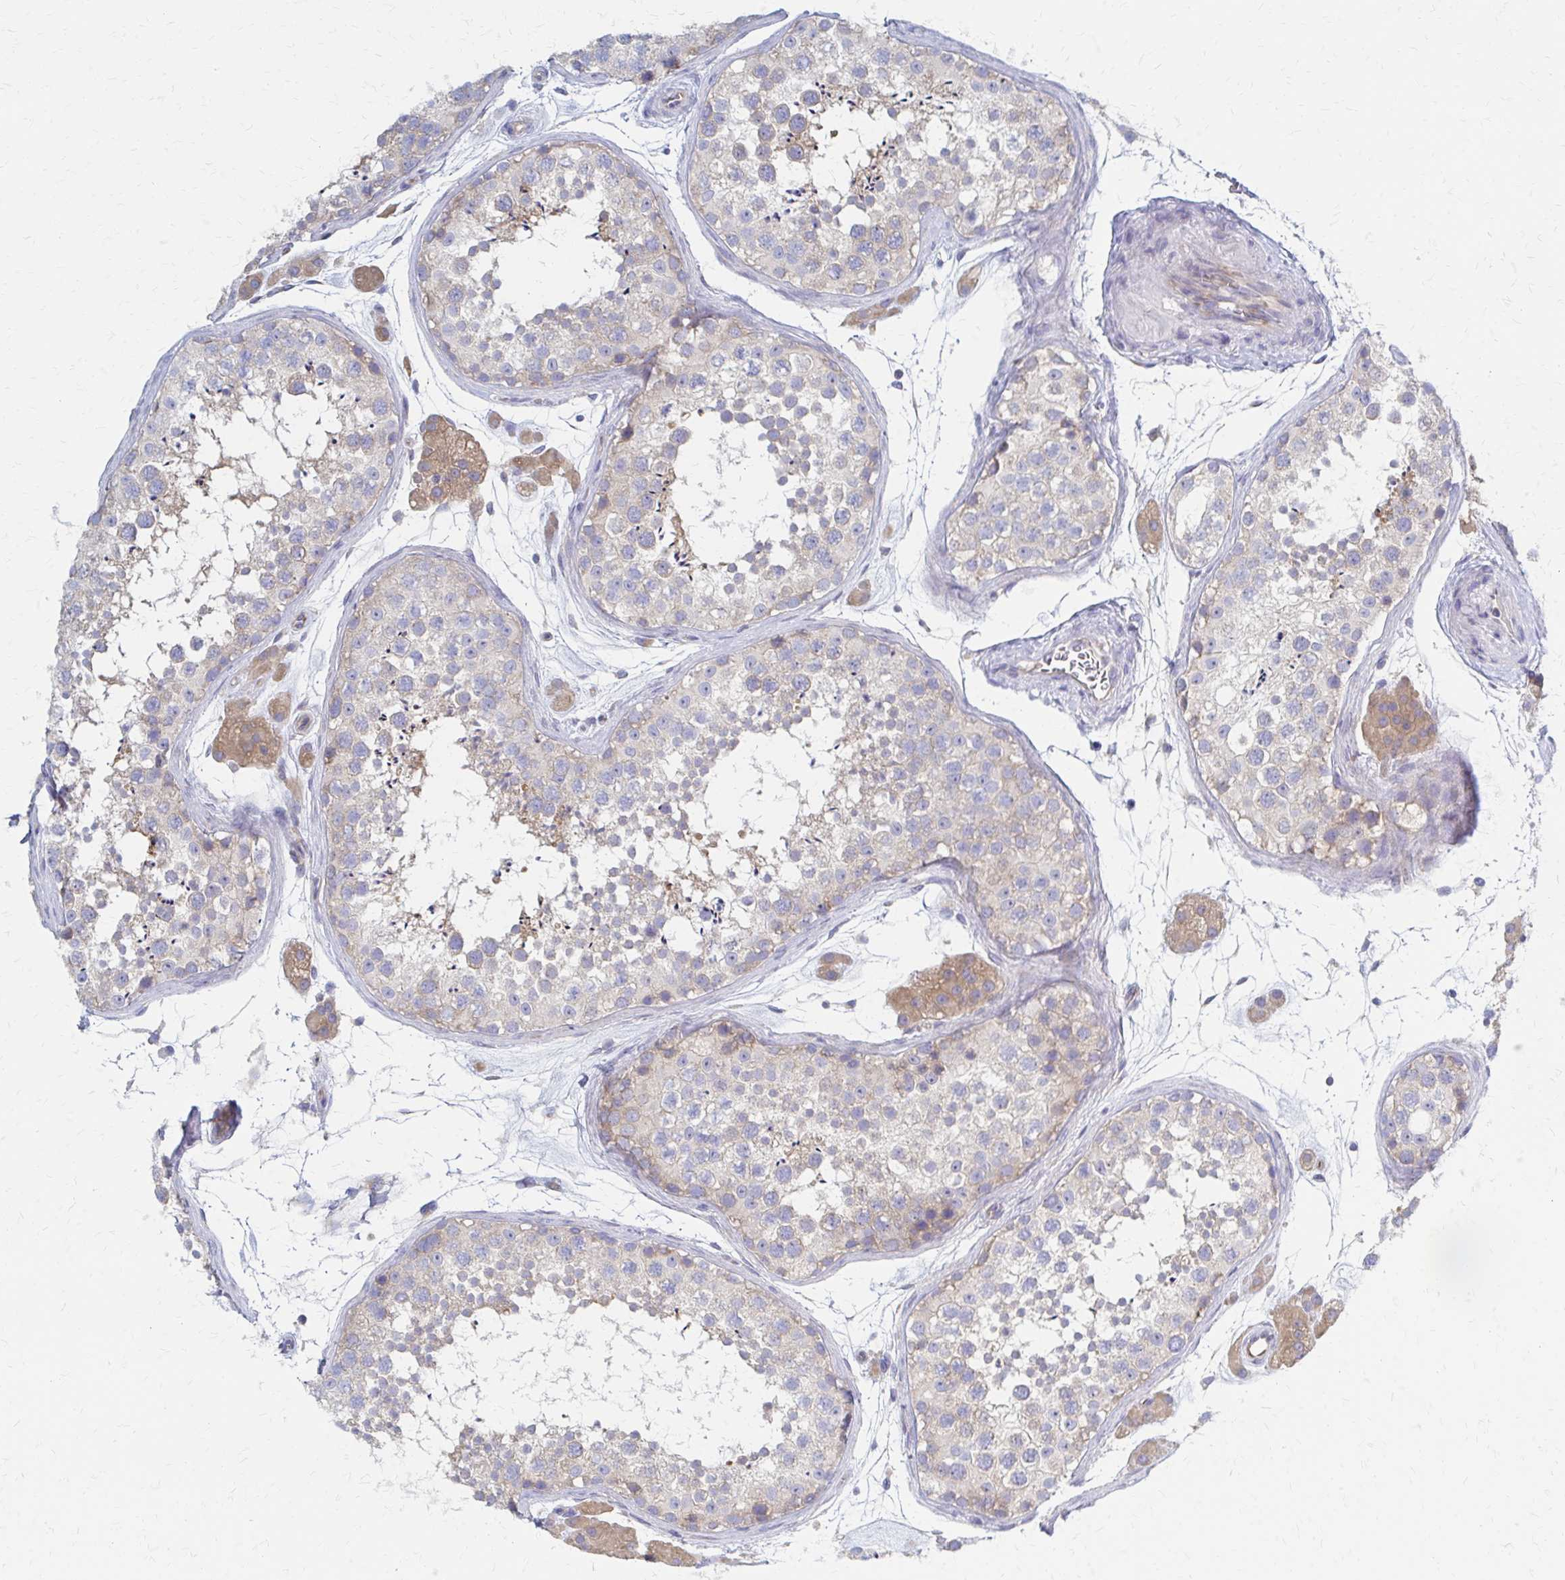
{"staining": {"intensity": "weak", "quantity": "25%-75%", "location": "cytoplasmic/membranous"}, "tissue": "testis", "cell_type": "Cells in seminiferous ducts", "image_type": "normal", "snomed": [{"axis": "morphology", "description": "Normal tissue, NOS"}, {"axis": "topography", "description": "Testis"}], "caption": "This micrograph displays immunohistochemistry staining of unremarkable human testis, with low weak cytoplasmic/membranous staining in approximately 25%-75% of cells in seminiferous ducts.", "gene": "RPL27A", "patient": {"sex": "male", "age": 41}}